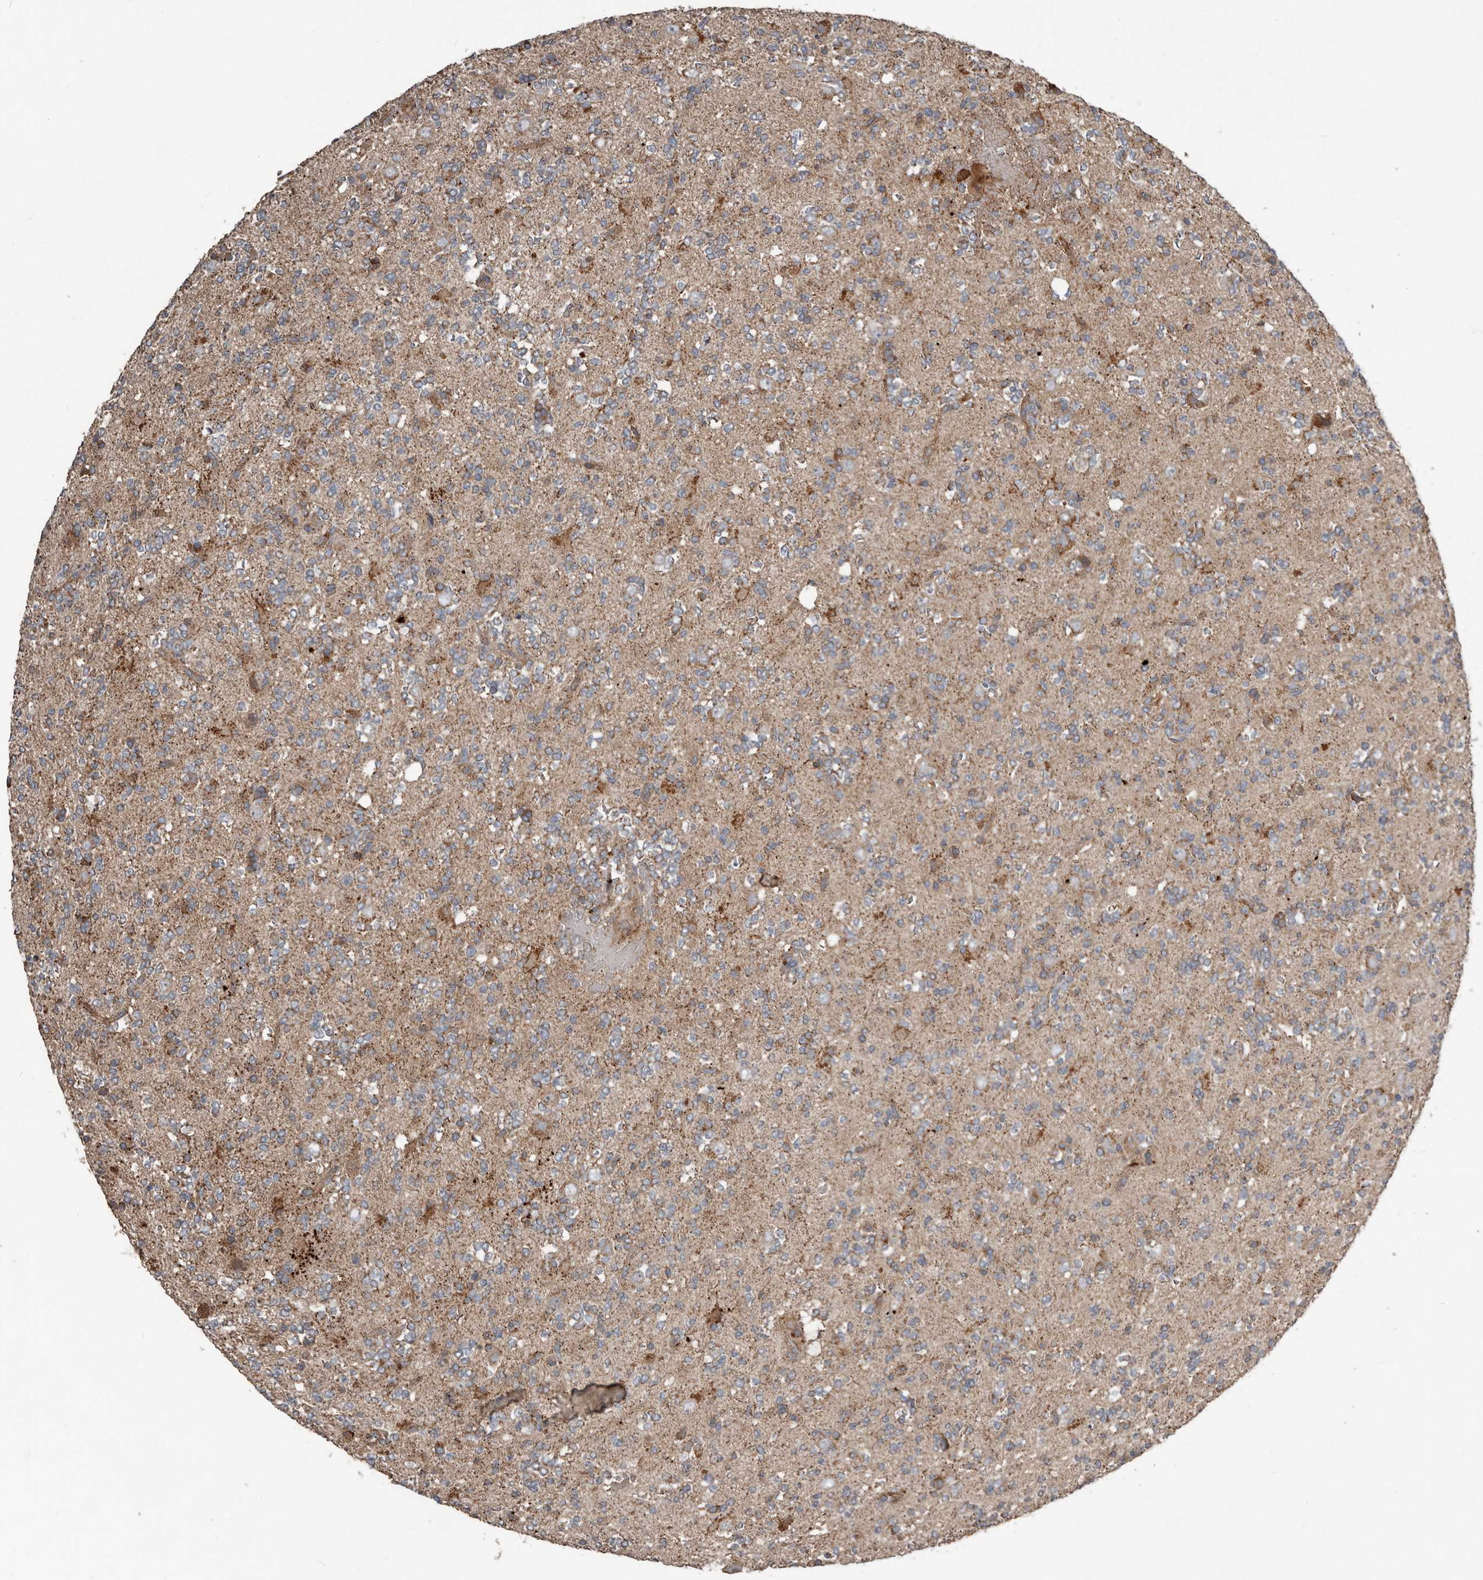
{"staining": {"intensity": "weak", "quantity": "<25%", "location": "cytoplasmic/membranous"}, "tissue": "glioma", "cell_type": "Tumor cells", "image_type": "cancer", "snomed": [{"axis": "morphology", "description": "Glioma, malignant, High grade"}, {"axis": "topography", "description": "Brain"}], "caption": "The IHC histopathology image has no significant staining in tumor cells of high-grade glioma (malignant) tissue. (DAB IHC, high magnification).", "gene": "FBXO31", "patient": {"sex": "female", "age": 62}}